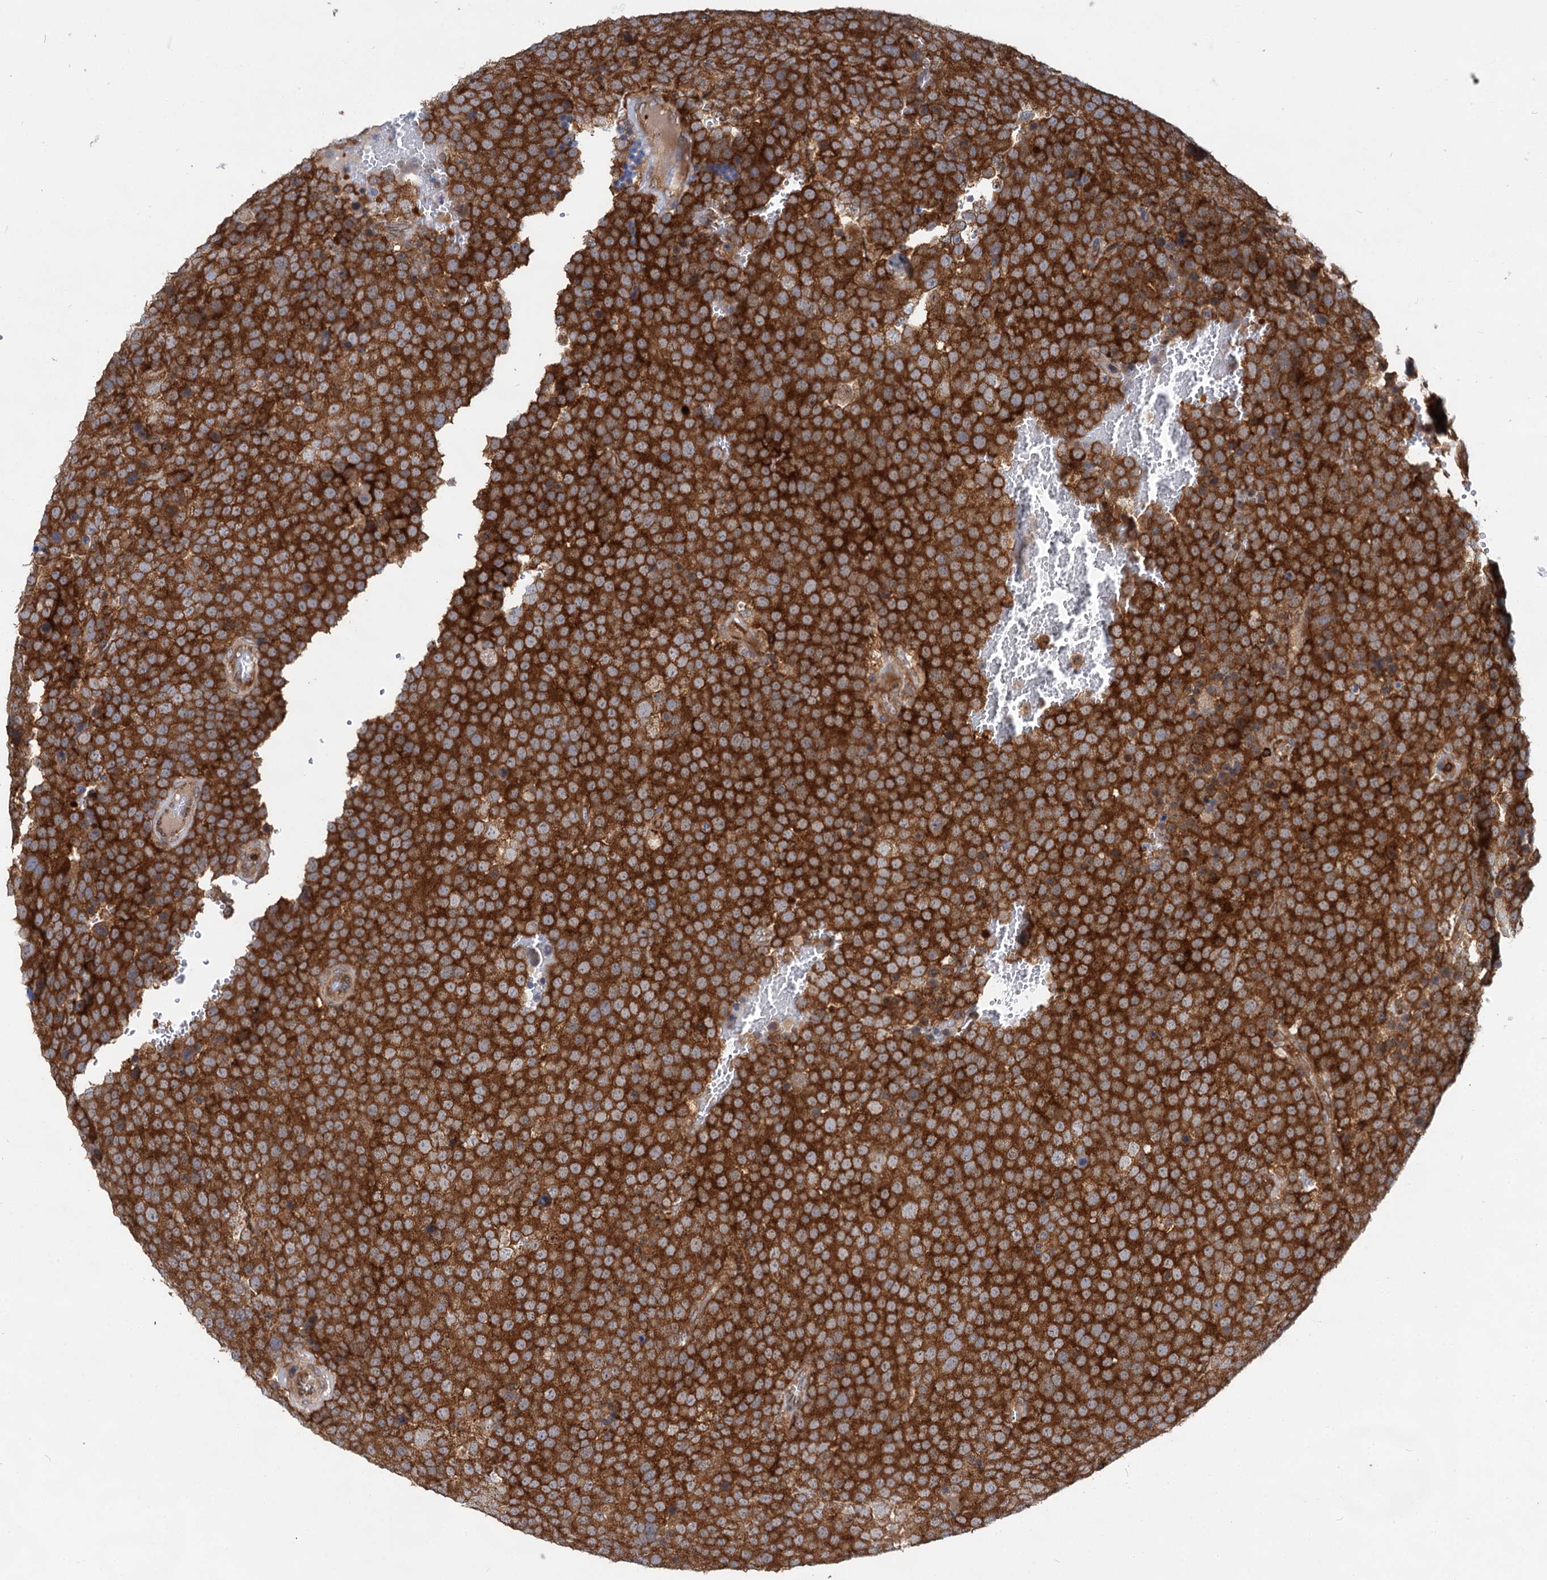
{"staining": {"intensity": "strong", "quantity": ">75%", "location": "cytoplasmic/membranous"}, "tissue": "testis cancer", "cell_type": "Tumor cells", "image_type": "cancer", "snomed": [{"axis": "morphology", "description": "Seminoma, NOS"}, {"axis": "topography", "description": "Testis"}], "caption": "Immunohistochemistry (IHC) of testis seminoma demonstrates high levels of strong cytoplasmic/membranous expression in approximately >75% of tumor cells.", "gene": "PACS1", "patient": {"sex": "male", "age": 71}}